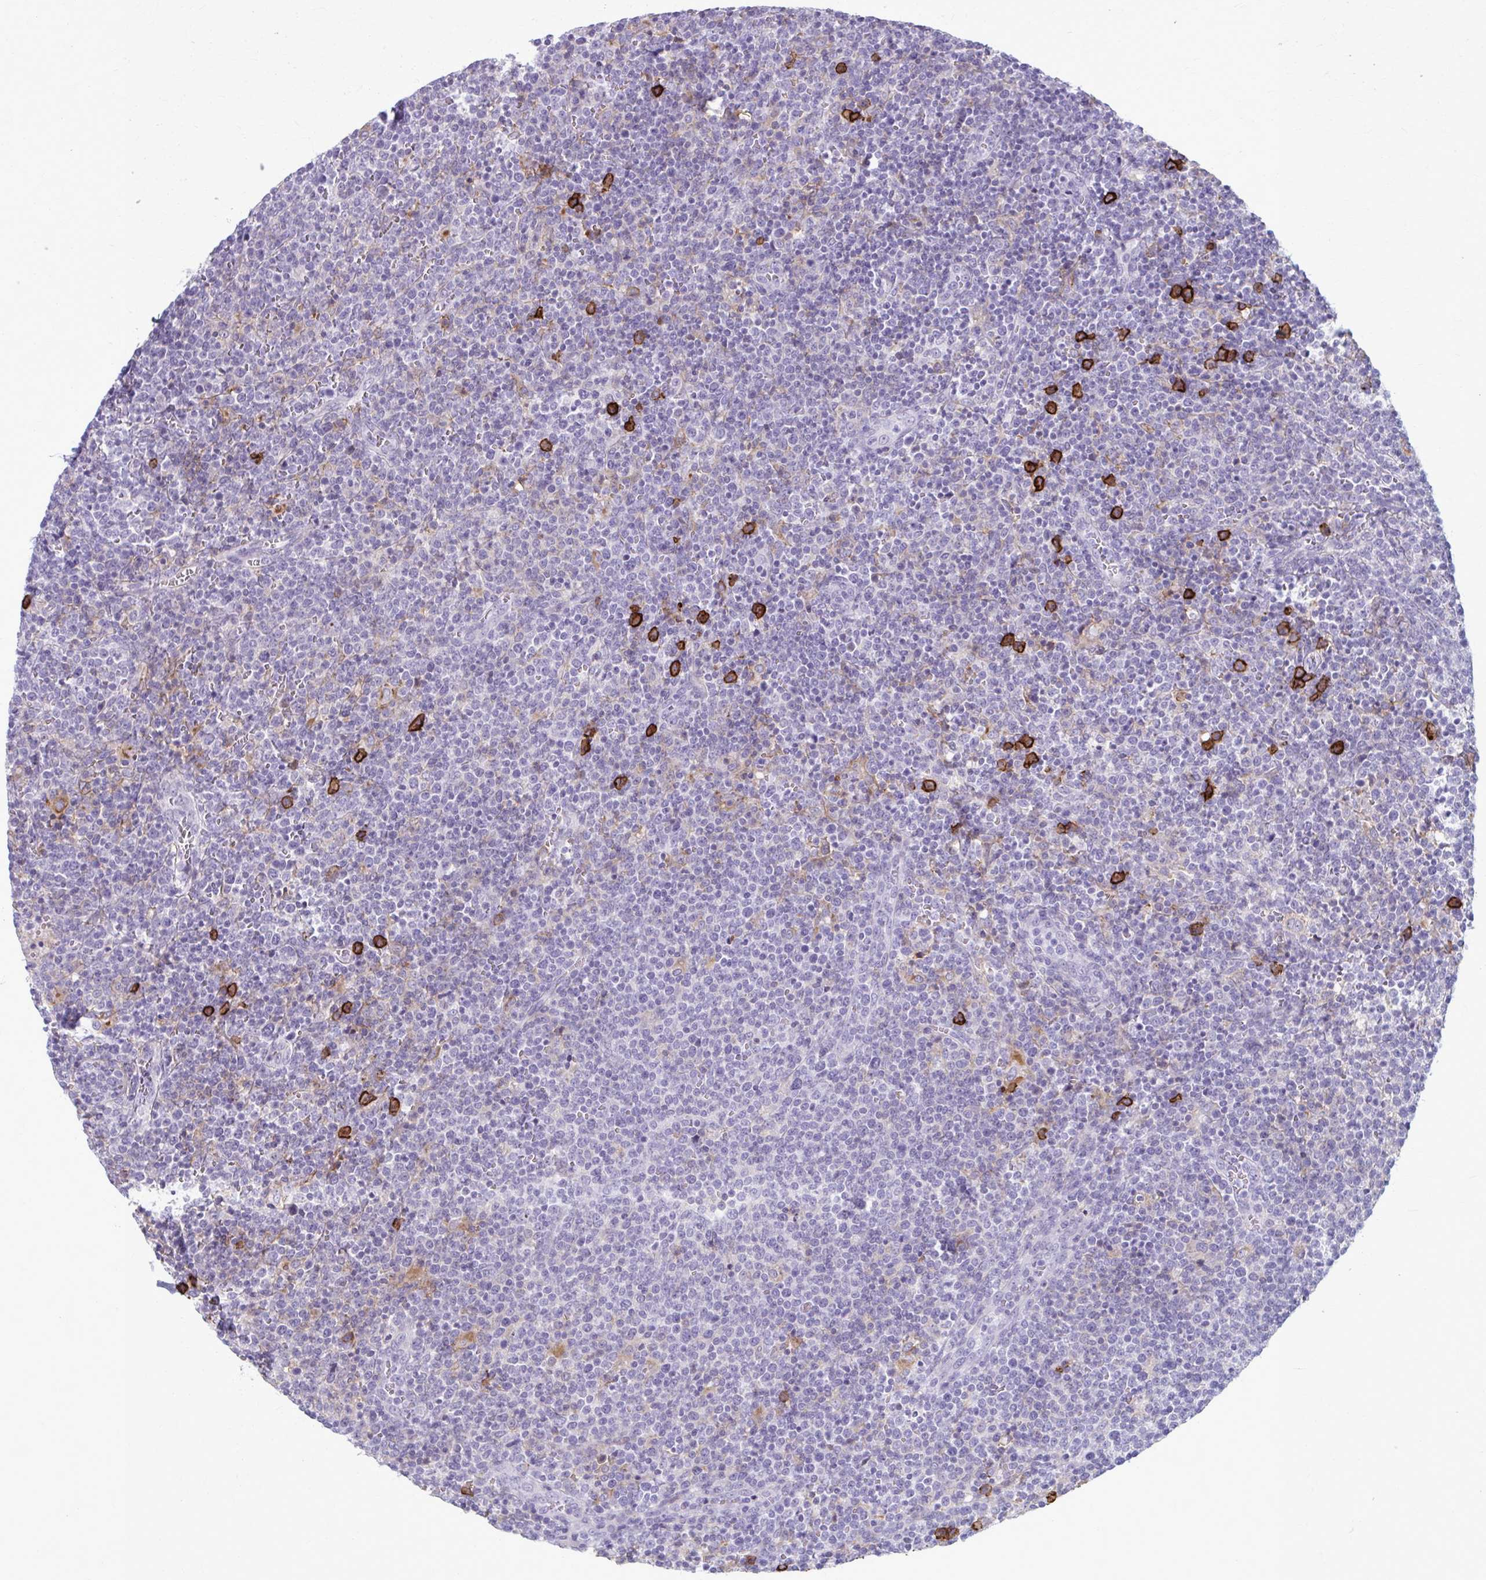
{"staining": {"intensity": "negative", "quantity": "none", "location": "none"}, "tissue": "lymphoma", "cell_type": "Tumor cells", "image_type": "cancer", "snomed": [{"axis": "morphology", "description": "Malignant lymphoma, non-Hodgkin's type, High grade"}, {"axis": "topography", "description": "Lymph node"}], "caption": "A photomicrograph of malignant lymphoma, non-Hodgkin's type (high-grade) stained for a protein reveals no brown staining in tumor cells.", "gene": "CD38", "patient": {"sex": "male", "age": 61}}